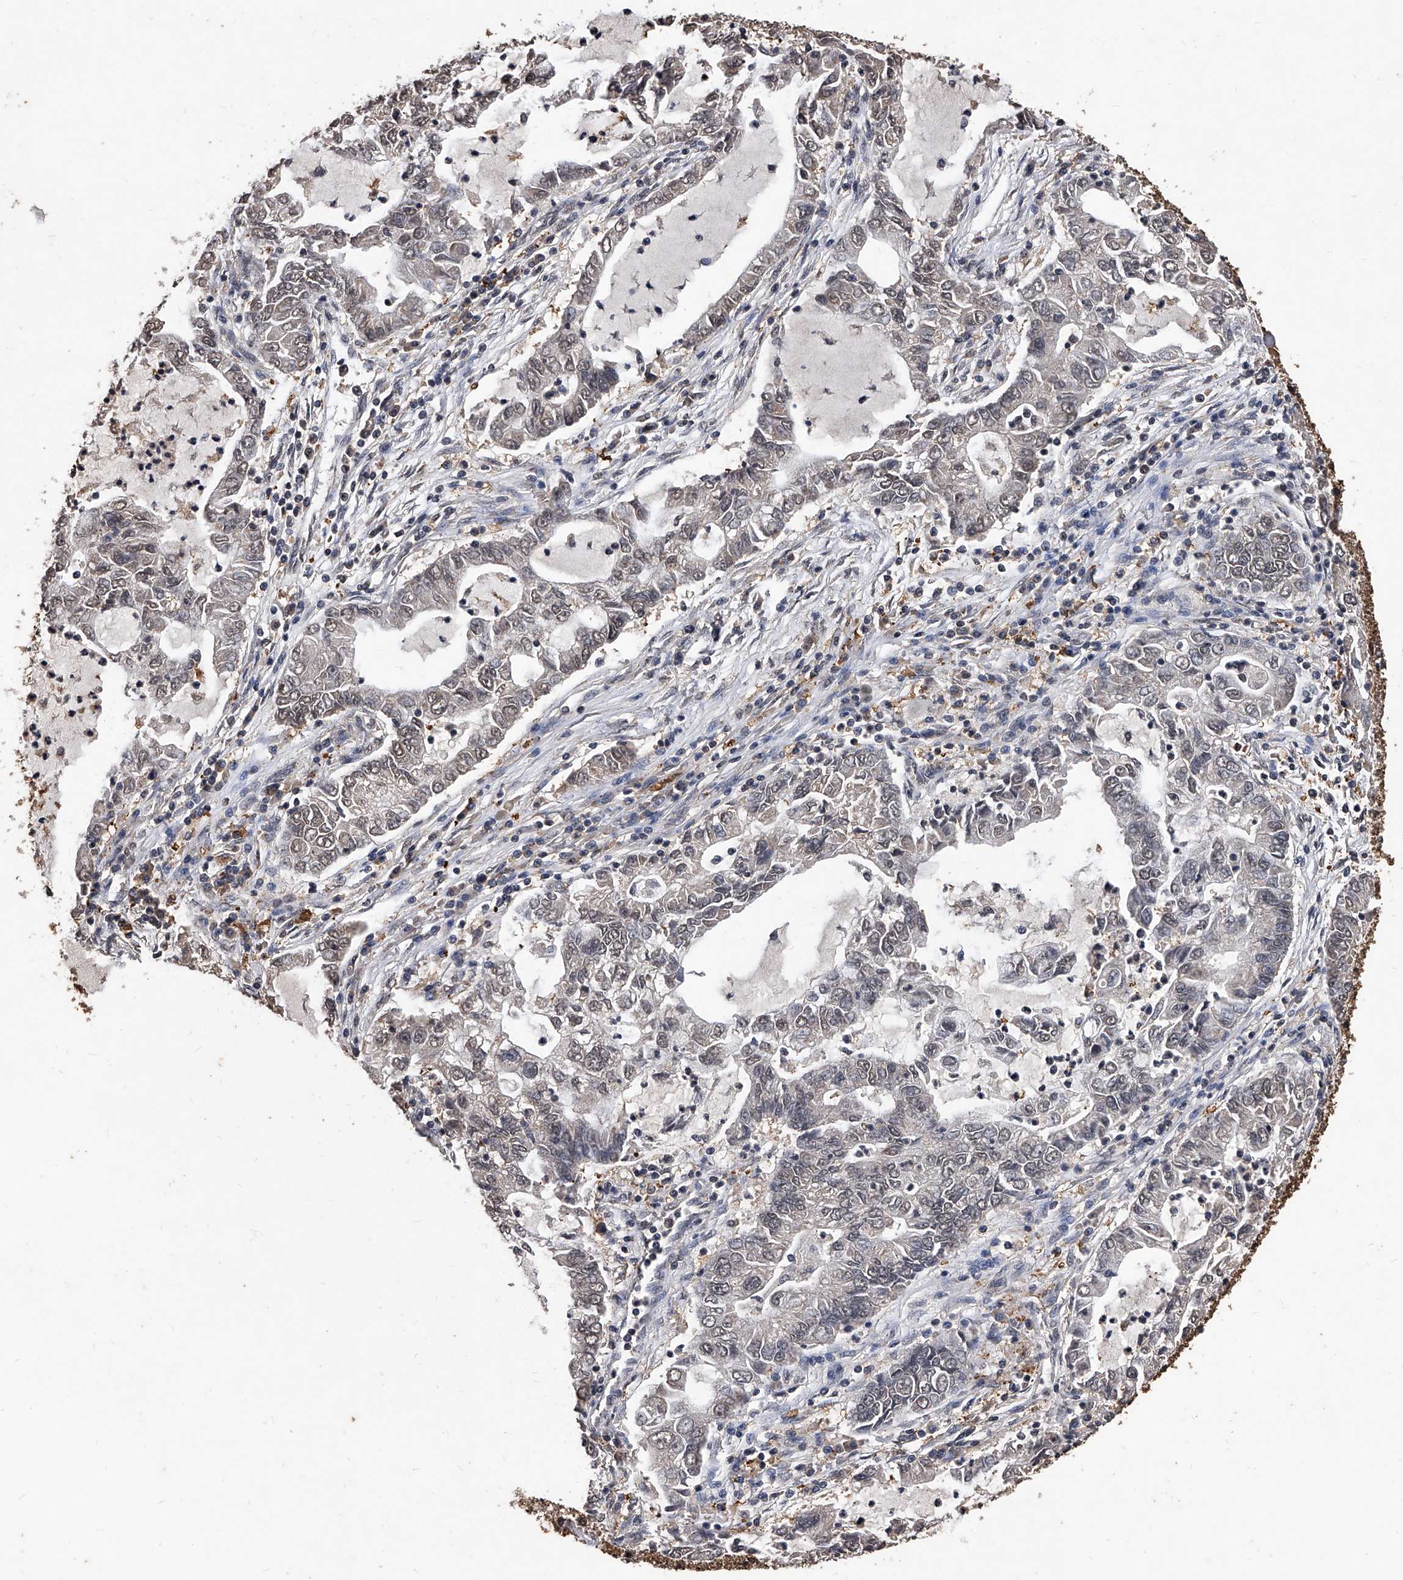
{"staining": {"intensity": "negative", "quantity": "none", "location": "none"}, "tissue": "lung cancer", "cell_type": "Tumor cells", "image_type": "cancer", "snomed": [{"axis": "morphology", "description": "Adenocarcinoma, NOS"}, {"axis": "topography", "description": "Lung"}], "caption": "DAB (3,3'-diaminobenzidine) immunohistochemical staining of lung adenocarcinoma displays no significant positivity in tumor cells.", "gene": "FBXL4", "patient": {"sex": "female", "age": 51}}